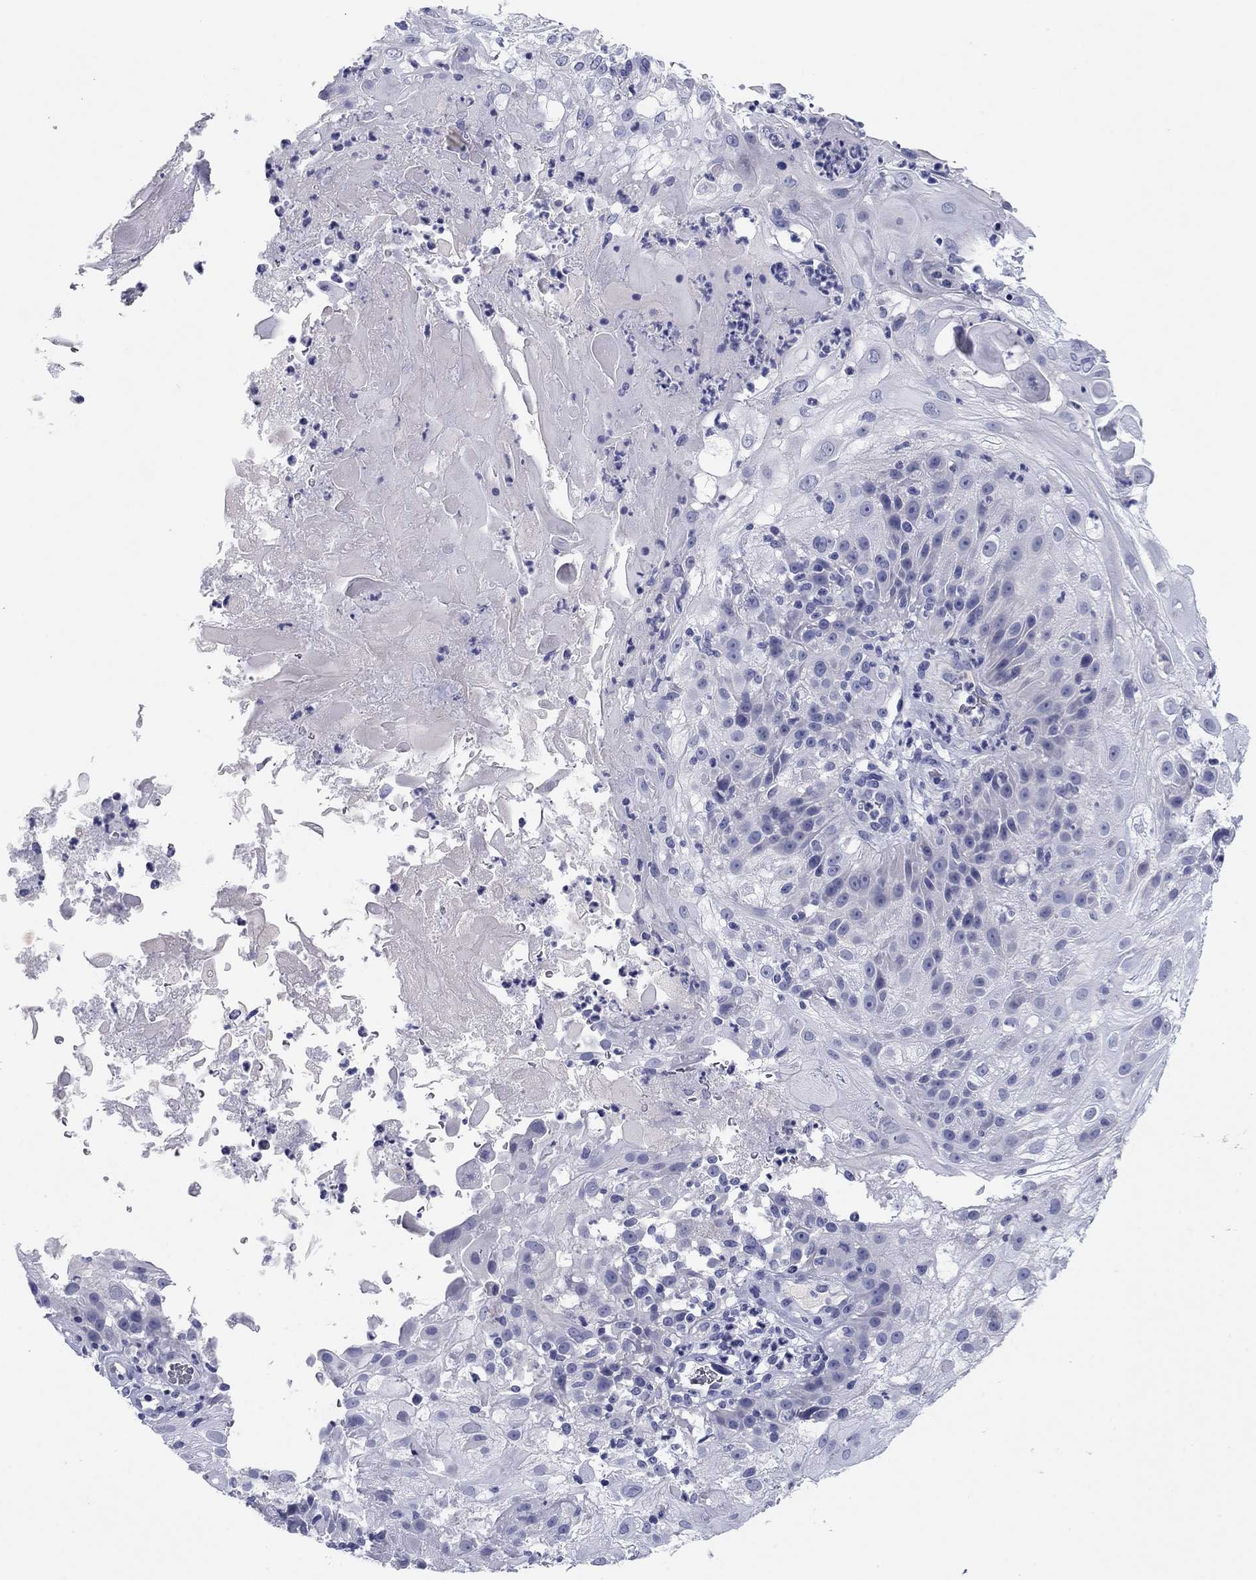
{"staining": {"intensity": "negative", "quantity": "none", "location": "none"}, "tissue": "skin cancer", "cell_type": "Tumor cells", "image_type": "cancer", "snomed": [{"axis": "morphology", "description": "Normal tissue, NOS"}, {"axis": "morphology", "description": "Squamous cell carcinoma, NOS"}, {"axis": "topography", "description": "Skin"}], "caption": "Protein analysis of skin cancer reveals no significant staining in tumor cells.", "gene": "KCNH1", "patient": {"sex": "female", "age": 83}}